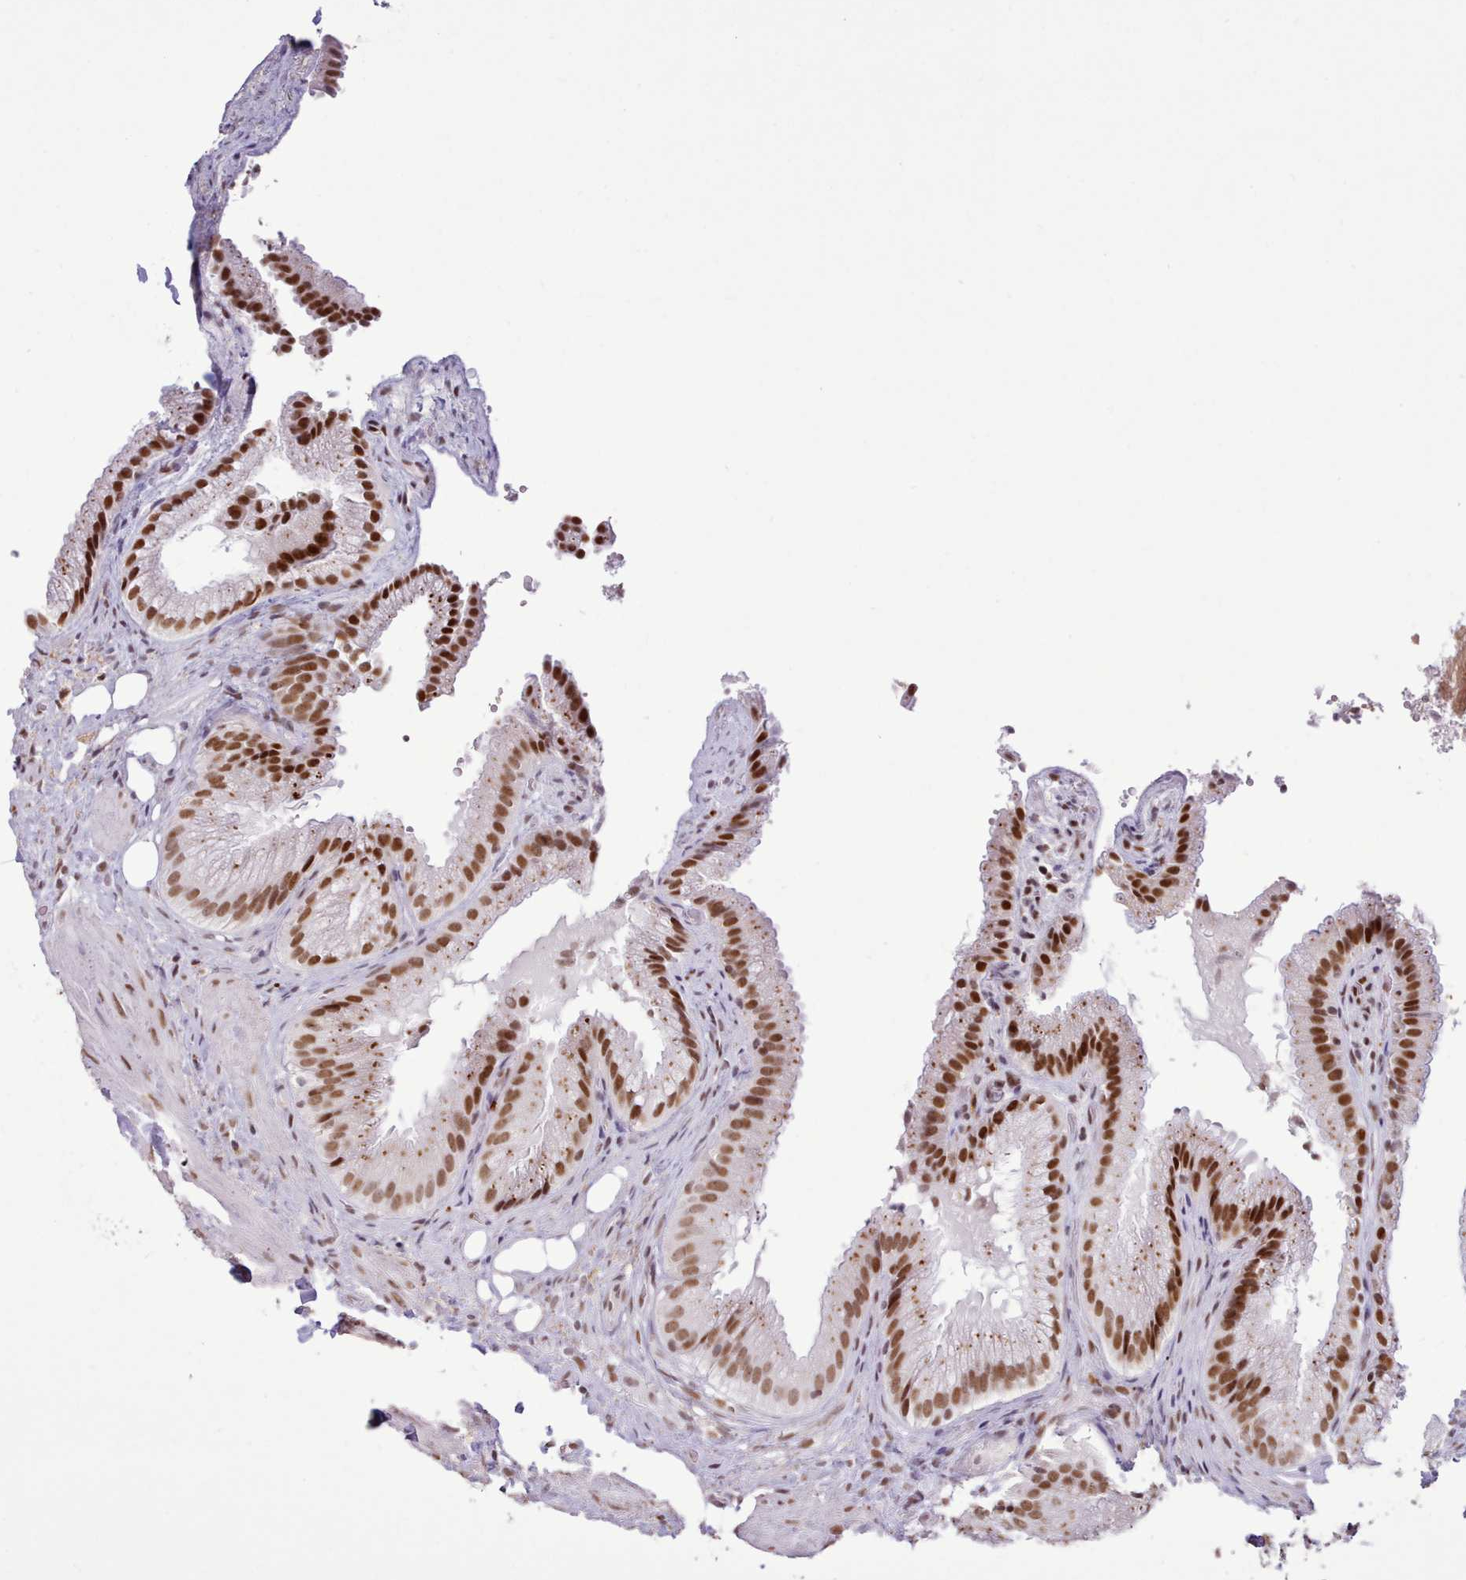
{"staining": {"intensity": "strong", "quantity": ">75%", "location": "nuclear"}, "tissue": "gallbladder", "cell_type": "Glandular cells", "image_type": "normal", "snomed": [{"axis": "morphology", "description": "Normal tissue, NOS"}, {"axis": "morphology", "description": "Inflammation, NOS"}, {"axis": "topography", "description": "Gallbladder"}], "caption": "Brown immunohistochemical staining in unremarkable human gallbladder shows strong nuclear staining in about >75% of glandular cells.", "gene": "TAF15", "patient": {"sex": "male", "age": 51}}